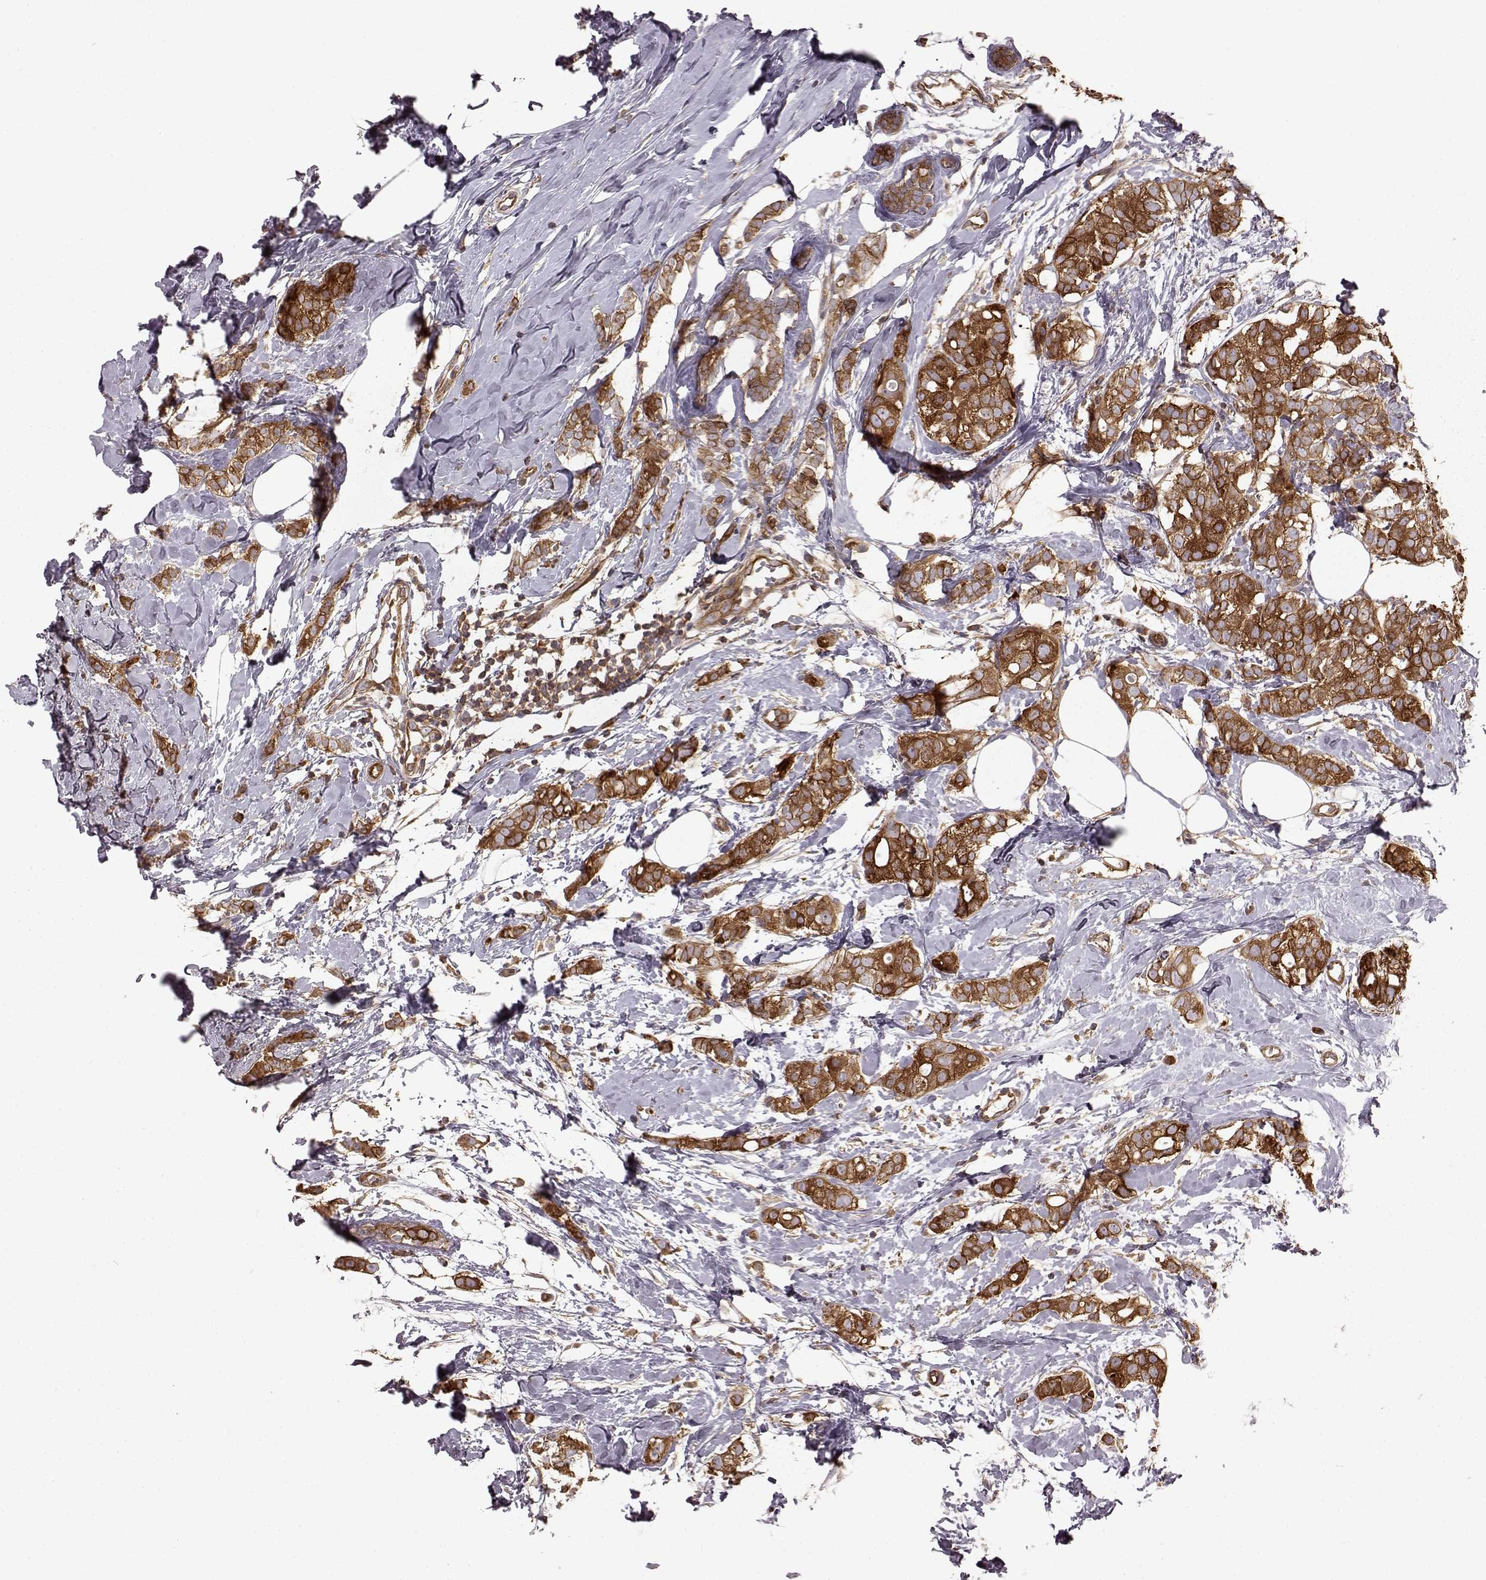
{"staining": {"intensity": "moderate", "quantity": ">75%", "location": "cytoplasmic/membranous"}, "tissue": "breast cancer", "cell_type": "Tumor cells", "image_type": "cancer", "snomed": [{"axis": "morphology", "description": "Duct carcinoma"}, {"axis": "topography", "description": "Breast"}], "caption": "An IHC histopathology image of neoplastic tissue is shown. Protein staining in brown highlights moderate cytoplasmic/membranous positivity in breast intraductal carcinoma within tumor cells.", "gene": "RABGAP1", "patient": {"sex": "female", "age": 40}}